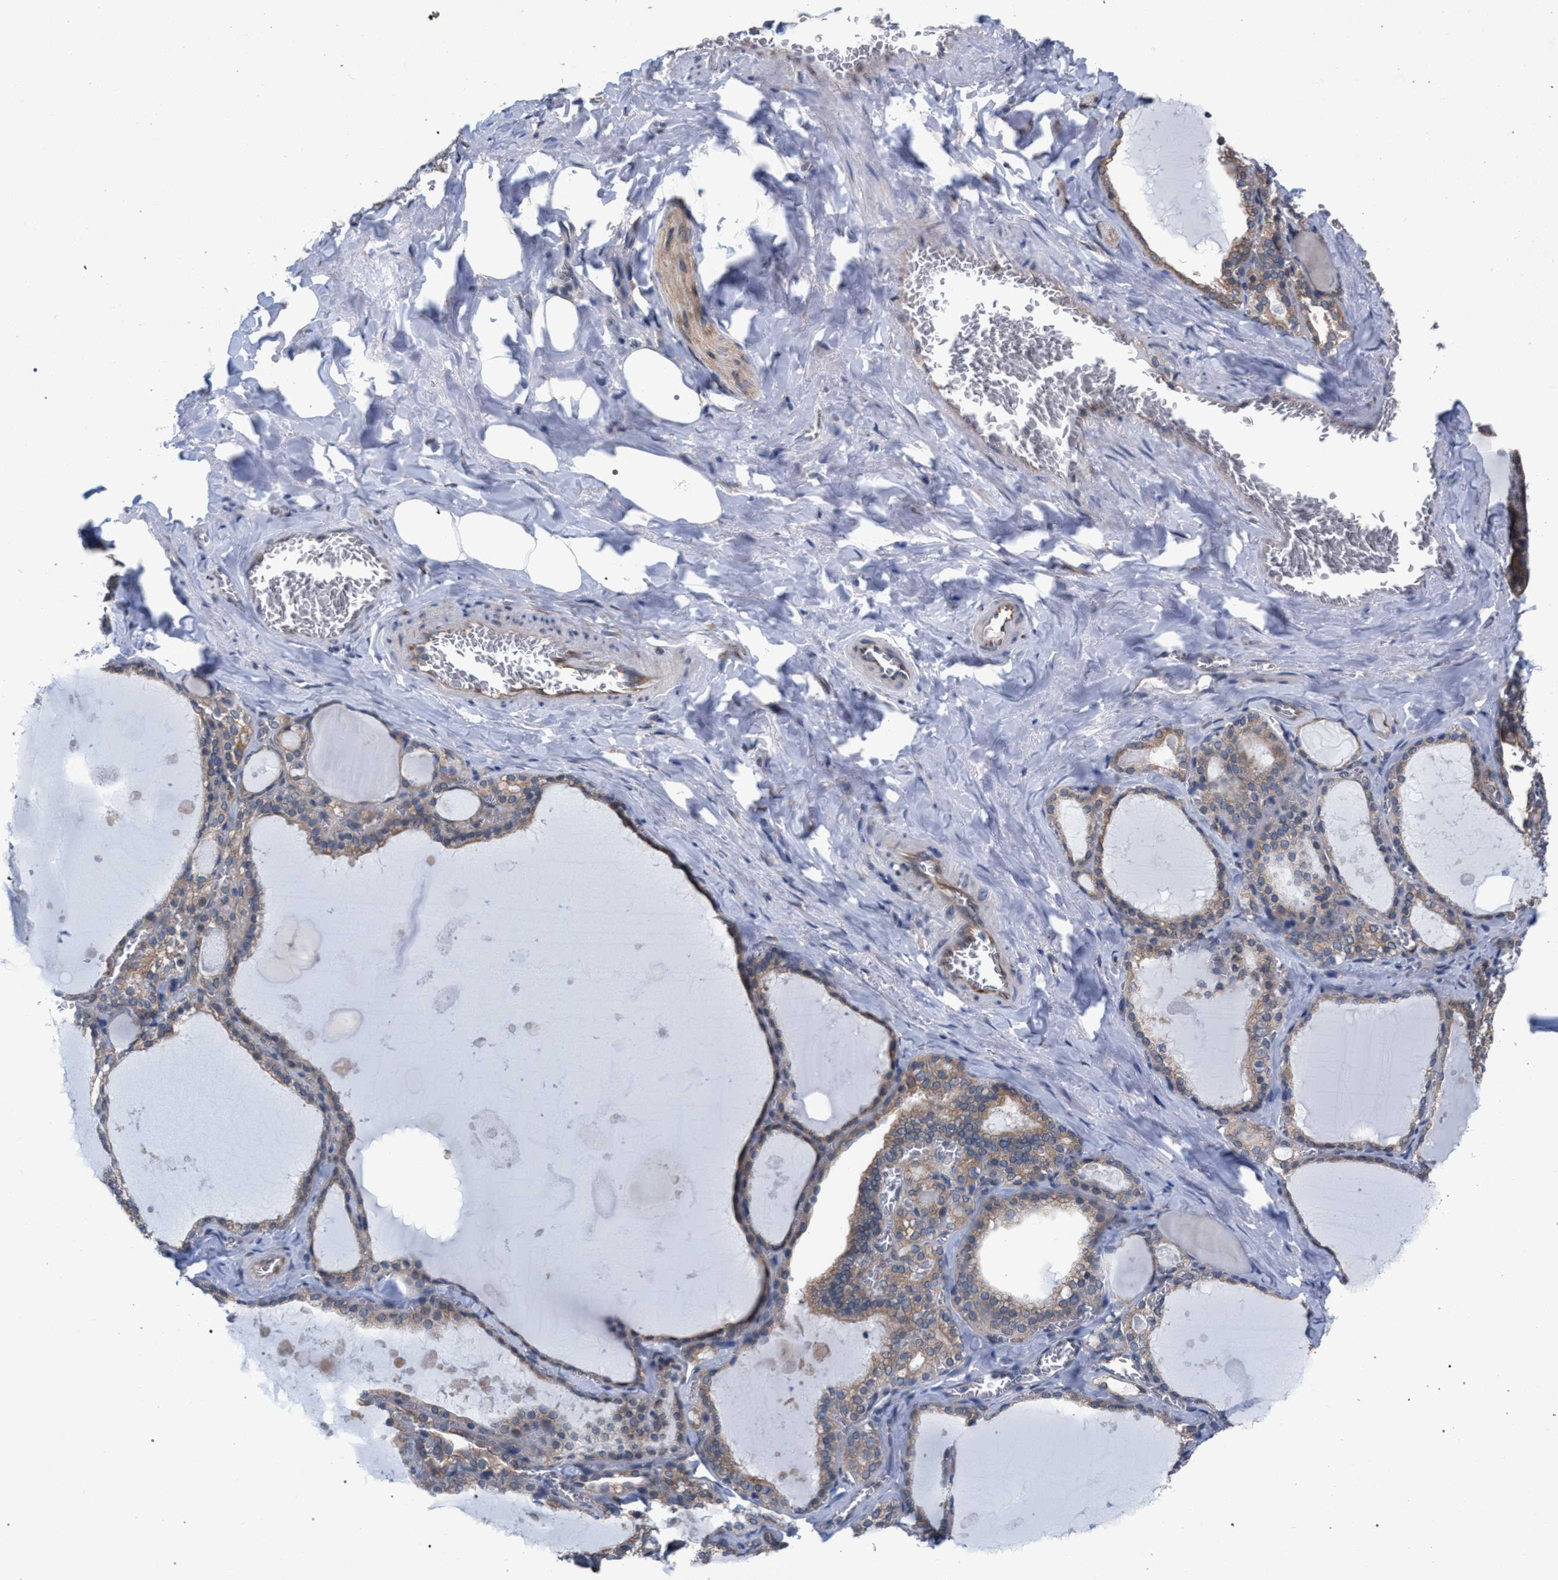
{"staining": {"intensity": "weak", "quantity": ">75%", "location": "cytoplasmic/membranous"}, "tissue": "thyroid gland", "cell_type": "Glandular cells", "image_type": "normal", "snomed": [{"axis": "morphology", "description": "Normal tissue, NOS"}, {"axis": "topography", "description": "Thyroid gland"}], "caption": "Protein staining of normal thyroid gland exhibits weak cytoplasmic/membranous positivity in about >75% of glandular cells.", "gene": "ARPC5L", "patient": {"sex": "male", "age": 56}}